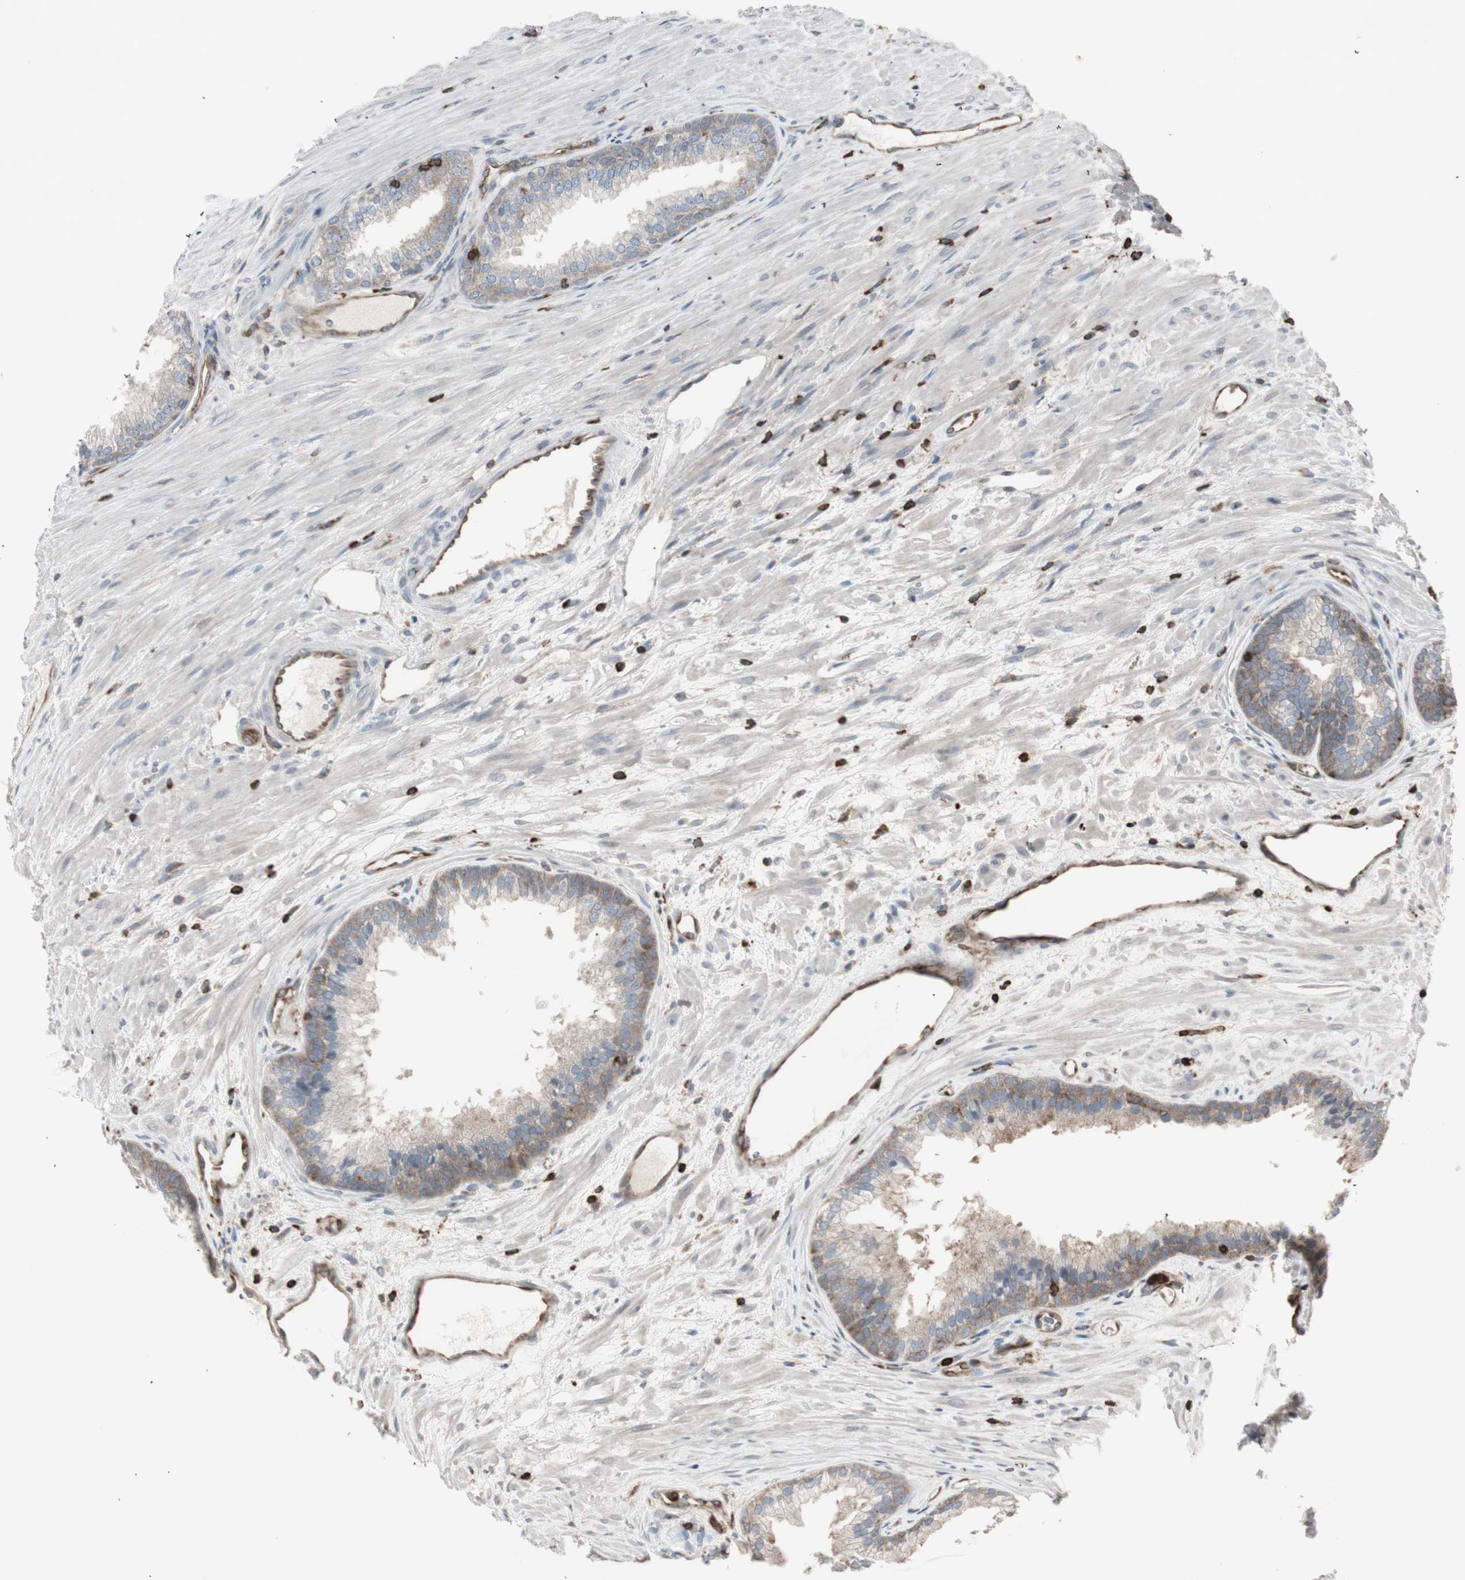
{"staining": {"intensity": "weak", "quantity": "25%-75%", "location": "cytoplasmic/membranous"}, "tissue": "prostate", "cell_type": "Glandular cells", "image_type": "normal", "snomed": [{"axis": "morphology", "description": "Normal tissue, NOS"}, {"axis": "topography", "description": "Prostate"}], "caption": "Prostate stained for a protein reveals weak cytoplasmic/membranous positivity in glandular cells. Nuclei are stained in blue.", "gene": "ARHGEF1", "patient": {"sex": "male", "age": 76}}